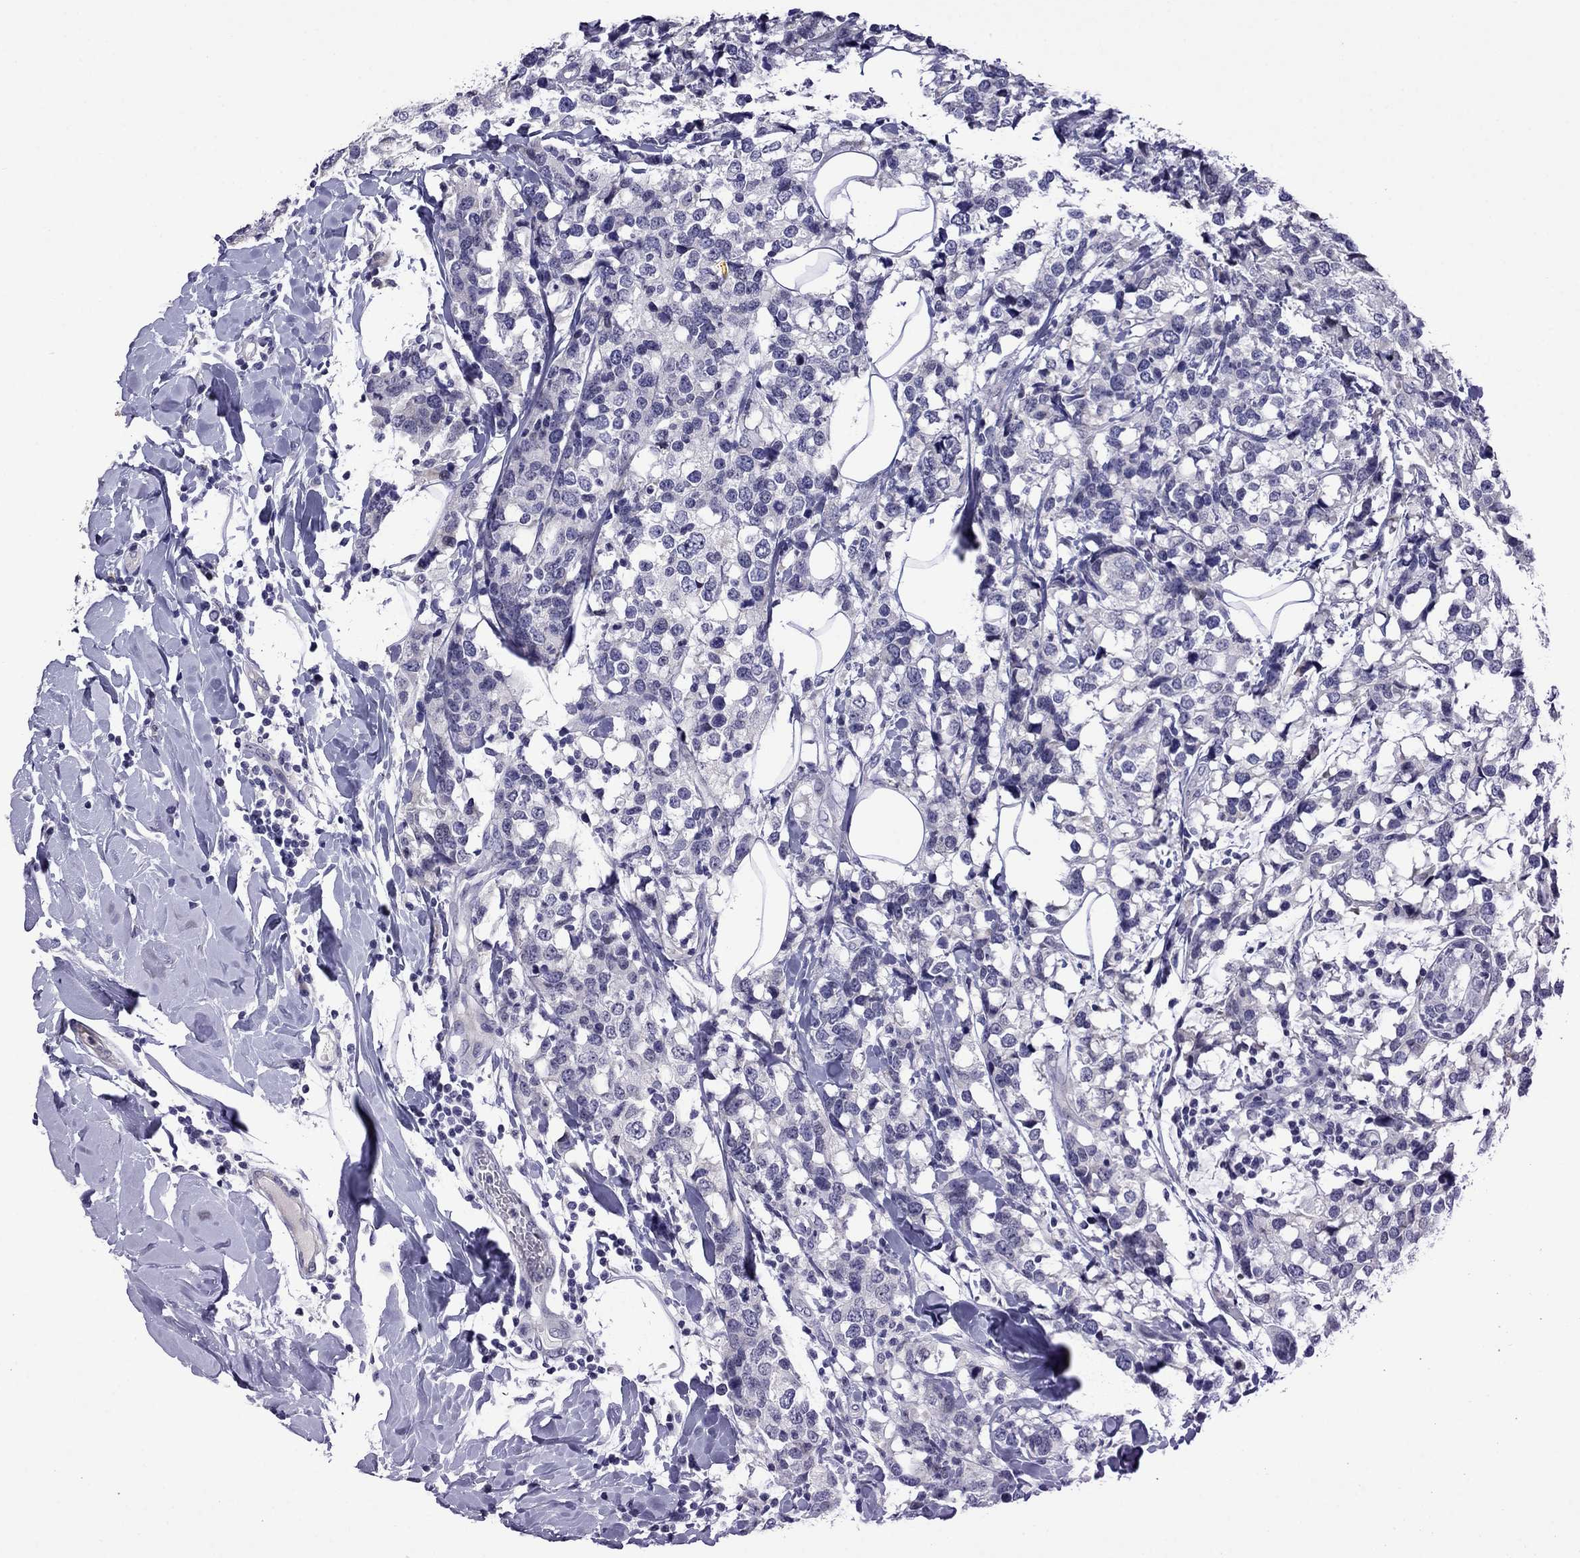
{"staining": {"intensity": "negative", "quantity": "none", "location": "none"}, "tissue": "breast cancer", "cell_type": "Tumor cells", "image_type": "cancer", "snomed": [{"axis": "morphology", "description": "Lobular carcinoma"}, {"axis": "topography", "description": "Breast"}], "caption": "Tumor cells show no significant protein positivity in lobular carcinoma (breast).", "gene": "STAR", "patient": {"sex": "female", "age": 59}}